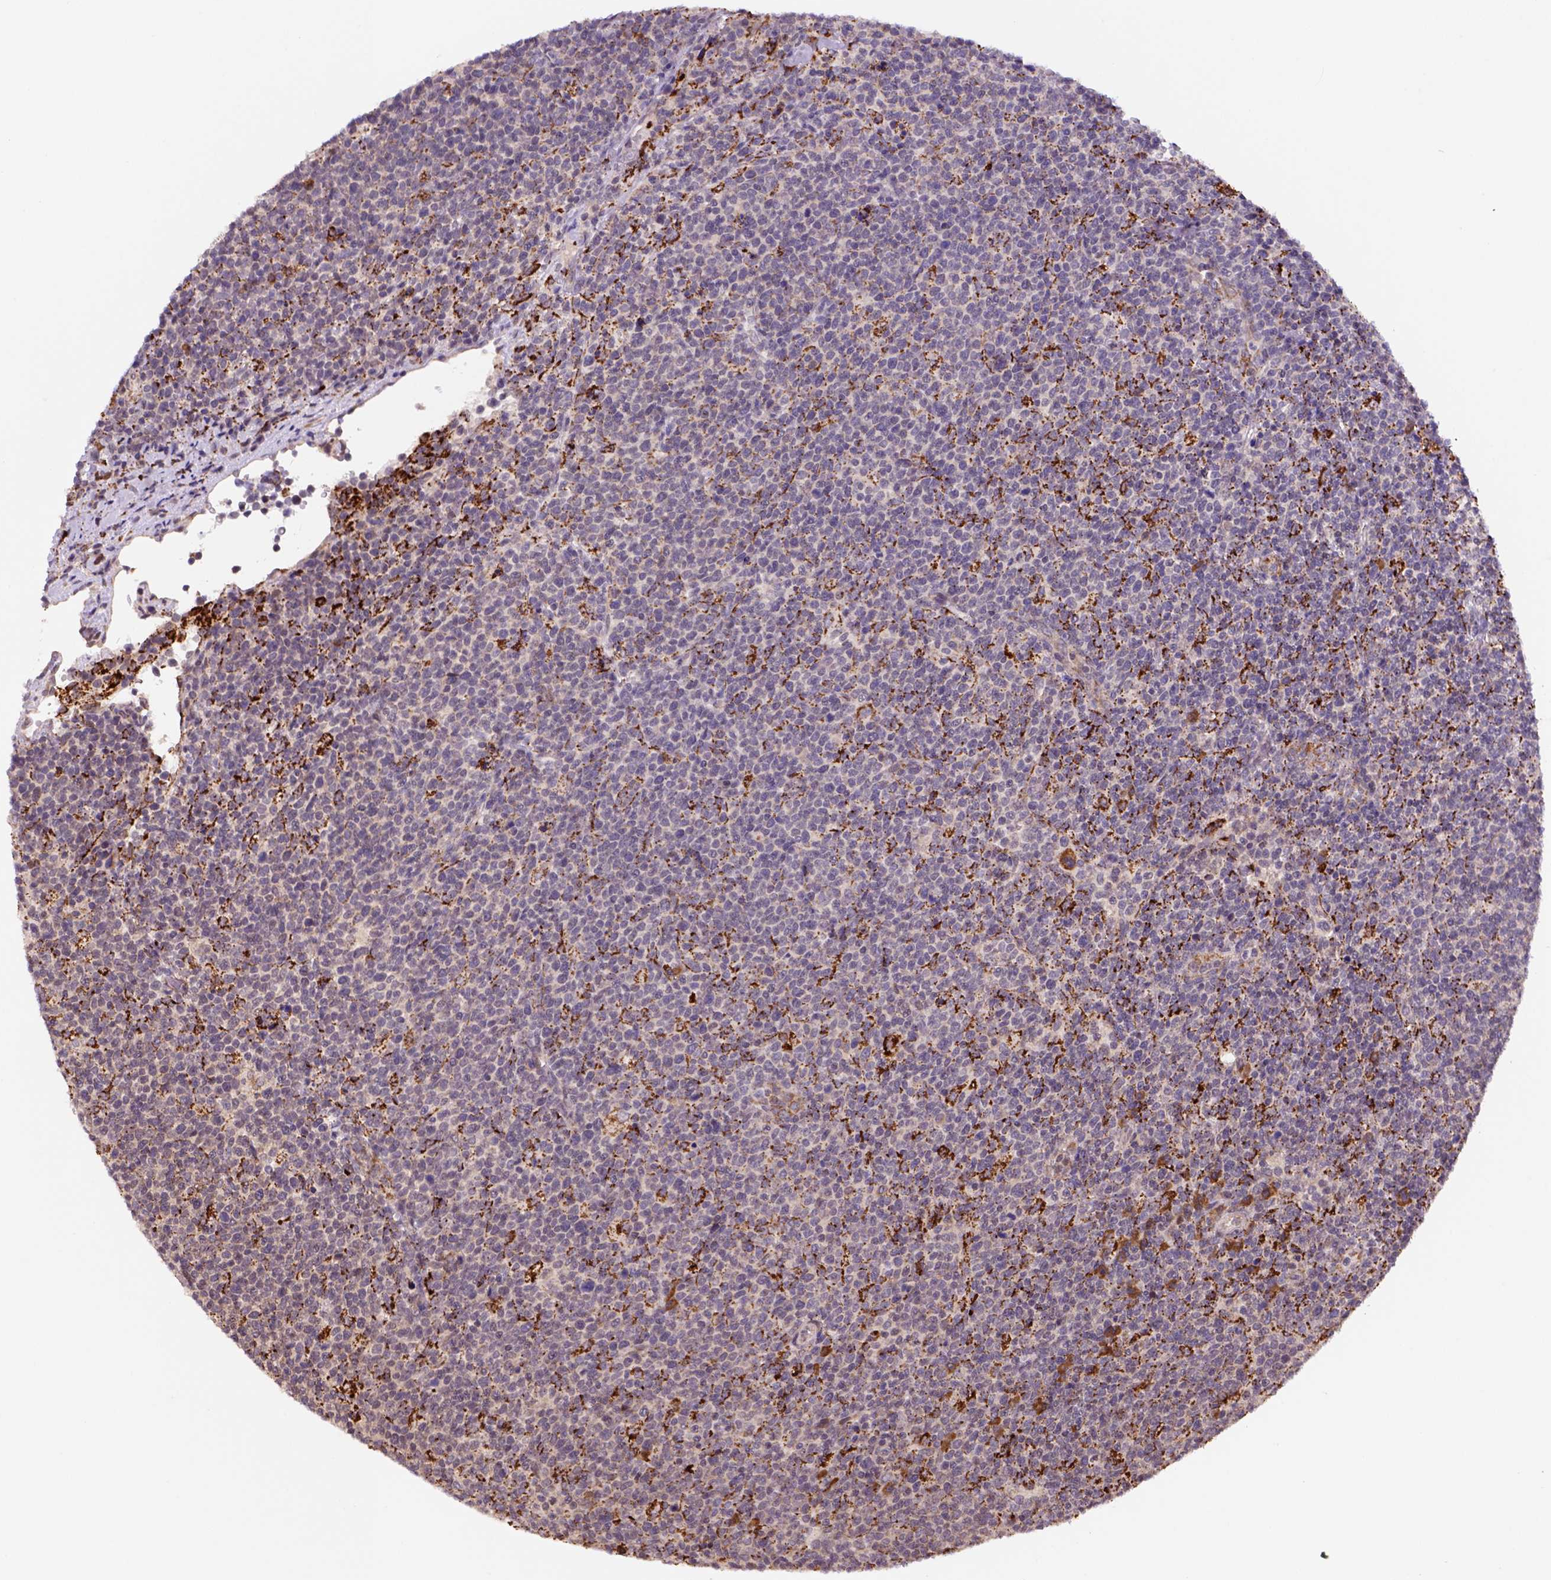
{"staining": {"intensity": "strong", "quantity": "25%-75%", "location": "cytoplasmic/membranous"}, "tissue": "lymphoma", "cell_type": "Tumor cells", "image_type": "cancer", "snomed": [{"axis": "morphology", "description": "Malignant lymphoma, non-Hodgkin's type, High grade"}, {"axis": "topography", "description": "Lymph node"}], "caption": "This micrograph demonstrates IHC staining of lymphoma, with high strong cytoplasmic/membranous staining in about 25%-75% of tumor cells.", "gene": "FZD7", "patient": {"sex": "male", "age": 61}}